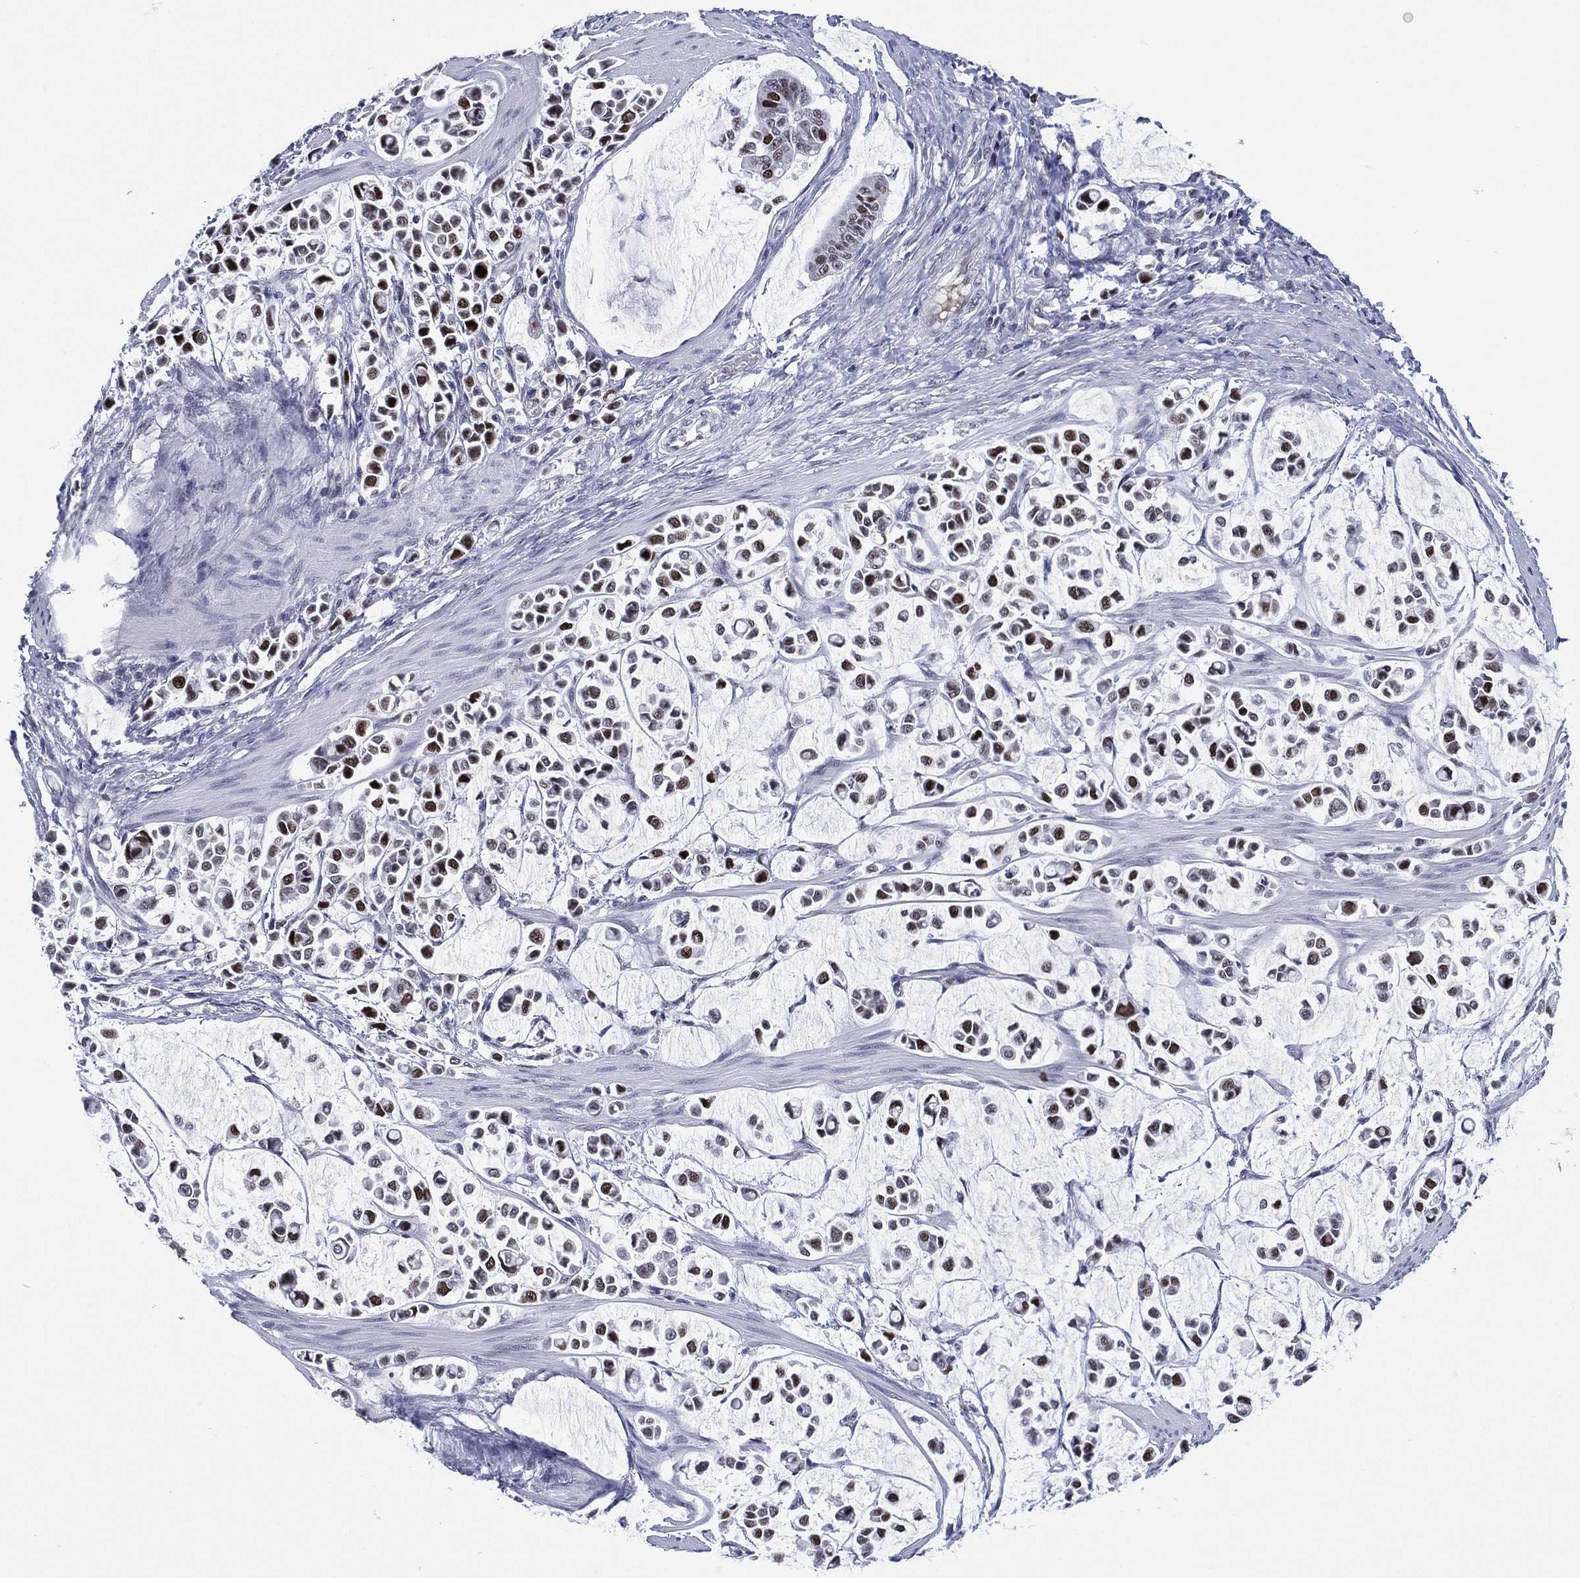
{"staining": {"intensity": "strong", "quantity": "25%-75%", "location": "nuclear"}, "tissue": "stomach cancer", "cell_type": "Tumor cells", "image_type": "cancer", "snomed": [{"axis": "morphology", "description": "Adenocarcinoma, NOS"}, {"axis": "topography", "description": "Stomach"}], "caption": "Tumor cells display high levels of strong nuclear positivity in about 25%-75% of cells in stomach cancer (adenocarcinoma).", "gene": "GATA6", "patient": {"sex": "male", "age": 82}}